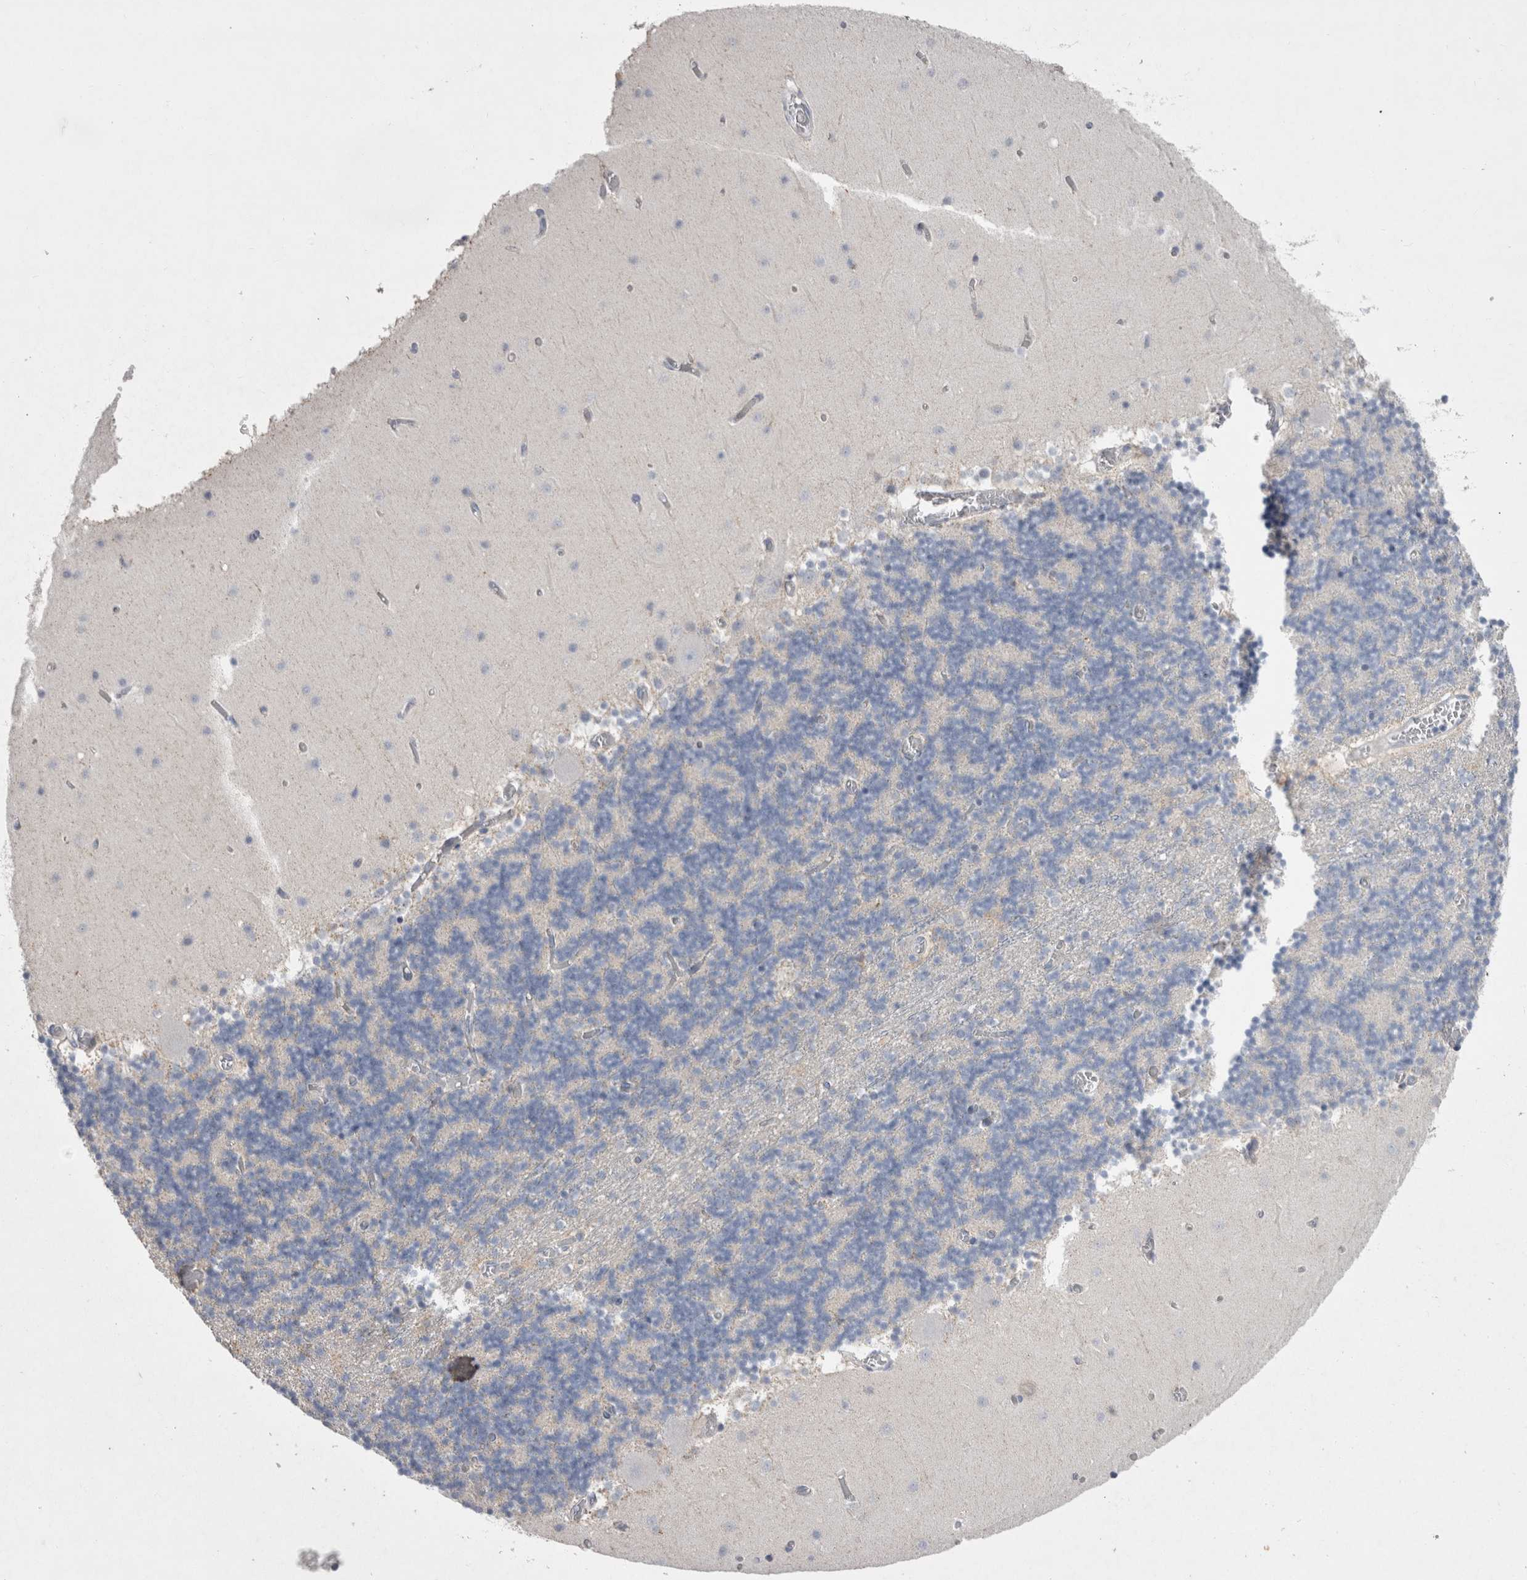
{"staining": {"intensity": "negative", "quantity": "none", "location": "none"}, "tissue": "cerebellum", "cell_type": "Cells in granular layer", "image_type": "normal", "snomed": [{"axis": "morphology", "description": "Normal tissue, NOS"}, {"axis": "topography", "description": "Cerebellum"}], "caption": "There is no significant expression in cells in granular layer of cerebellum. (DAB immunohistochemistry (IHC), high magnification).", "gene": "AGMAT", "patient": {"sex": "female", "age": 28}}